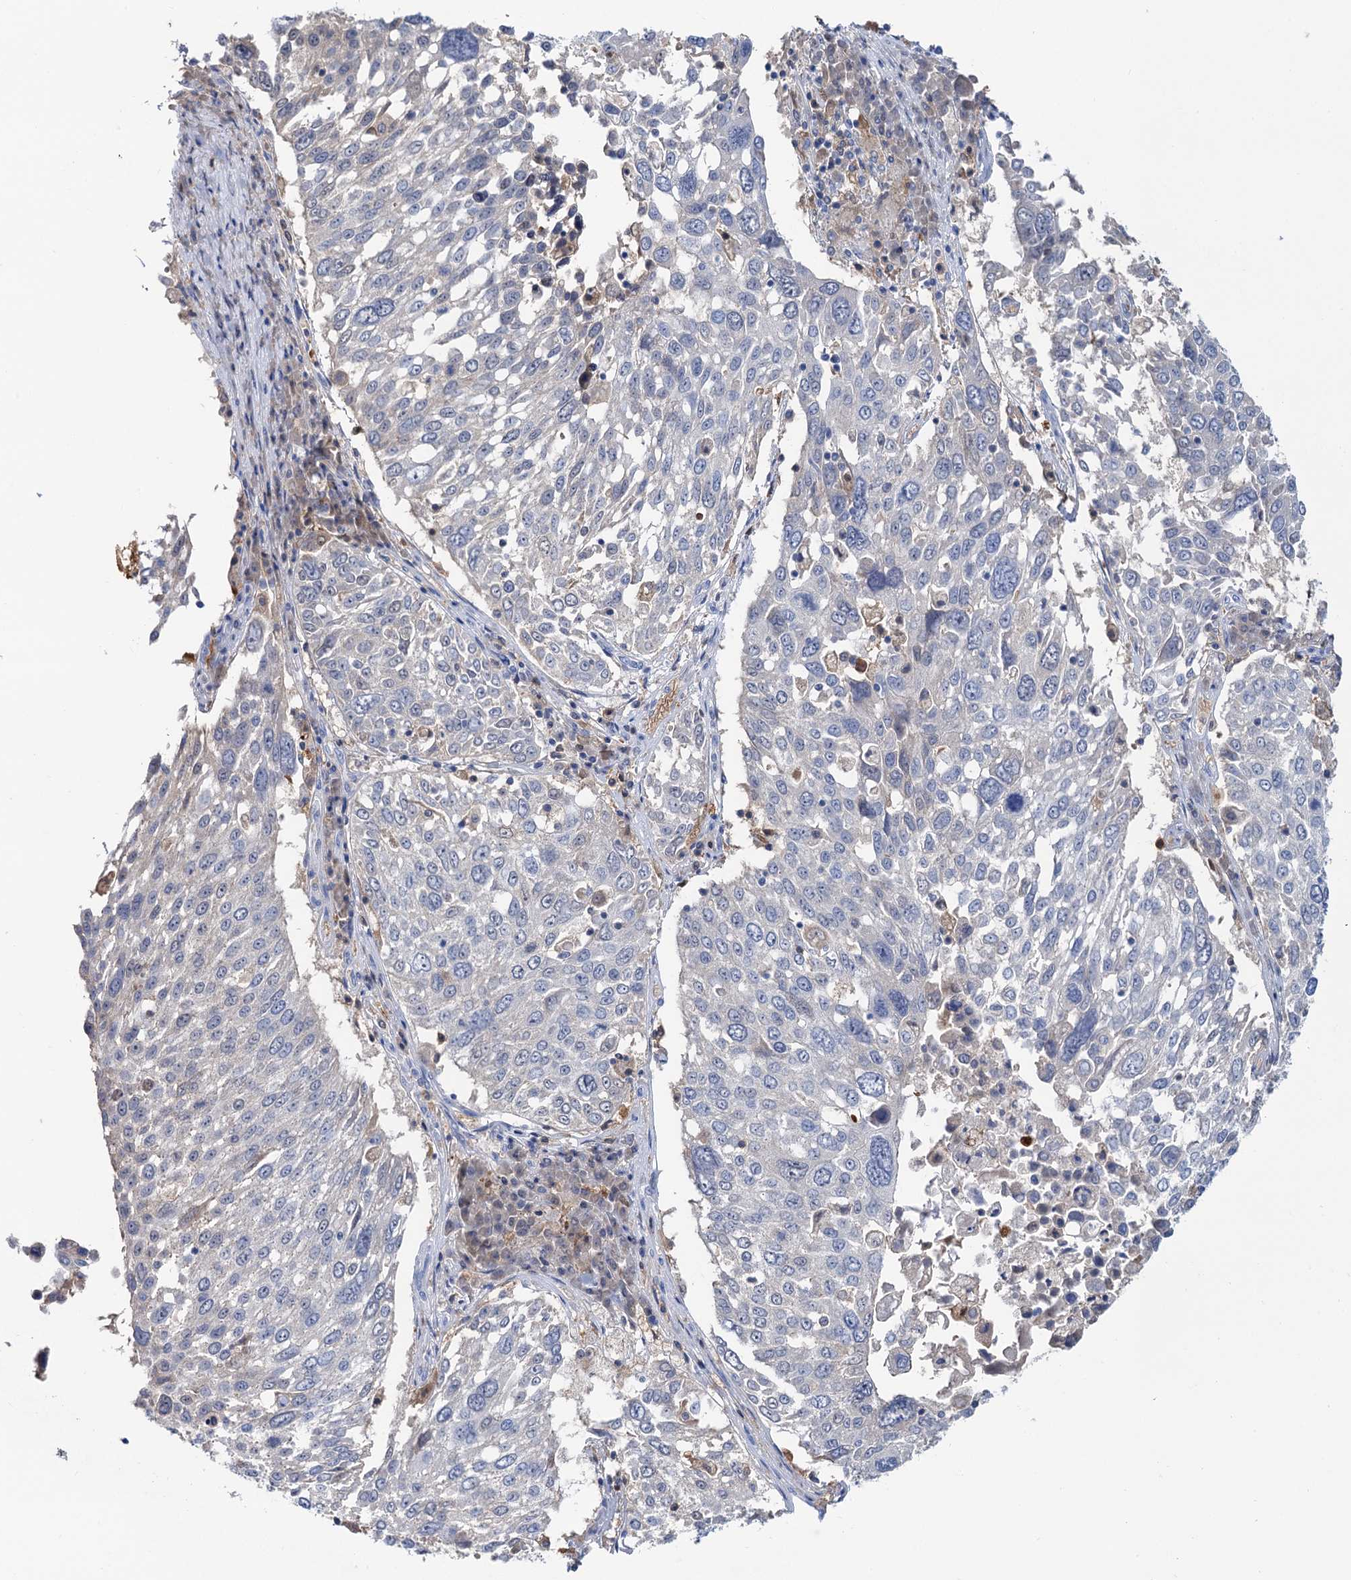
{"staining": {"intensity": "negative", "quantity": "none", "location": "none"}, "tissue": "lung cancer", "cell_type": "Tumor cells", "image_type": "cancer", "snomed": [{"axis": "morphology", "description": "Squamous cell carcinoma, NOS"}, {"axis": "topography", "description": "Lung"}], "caption": "A high-resolution histopathology image shows IHC staining of lung cancer (squamous cell carcinoma), which demonstrates no significant staining in tumor cells.", "gene": "FAH", "patient": {"sex": "male", "age": 65}}